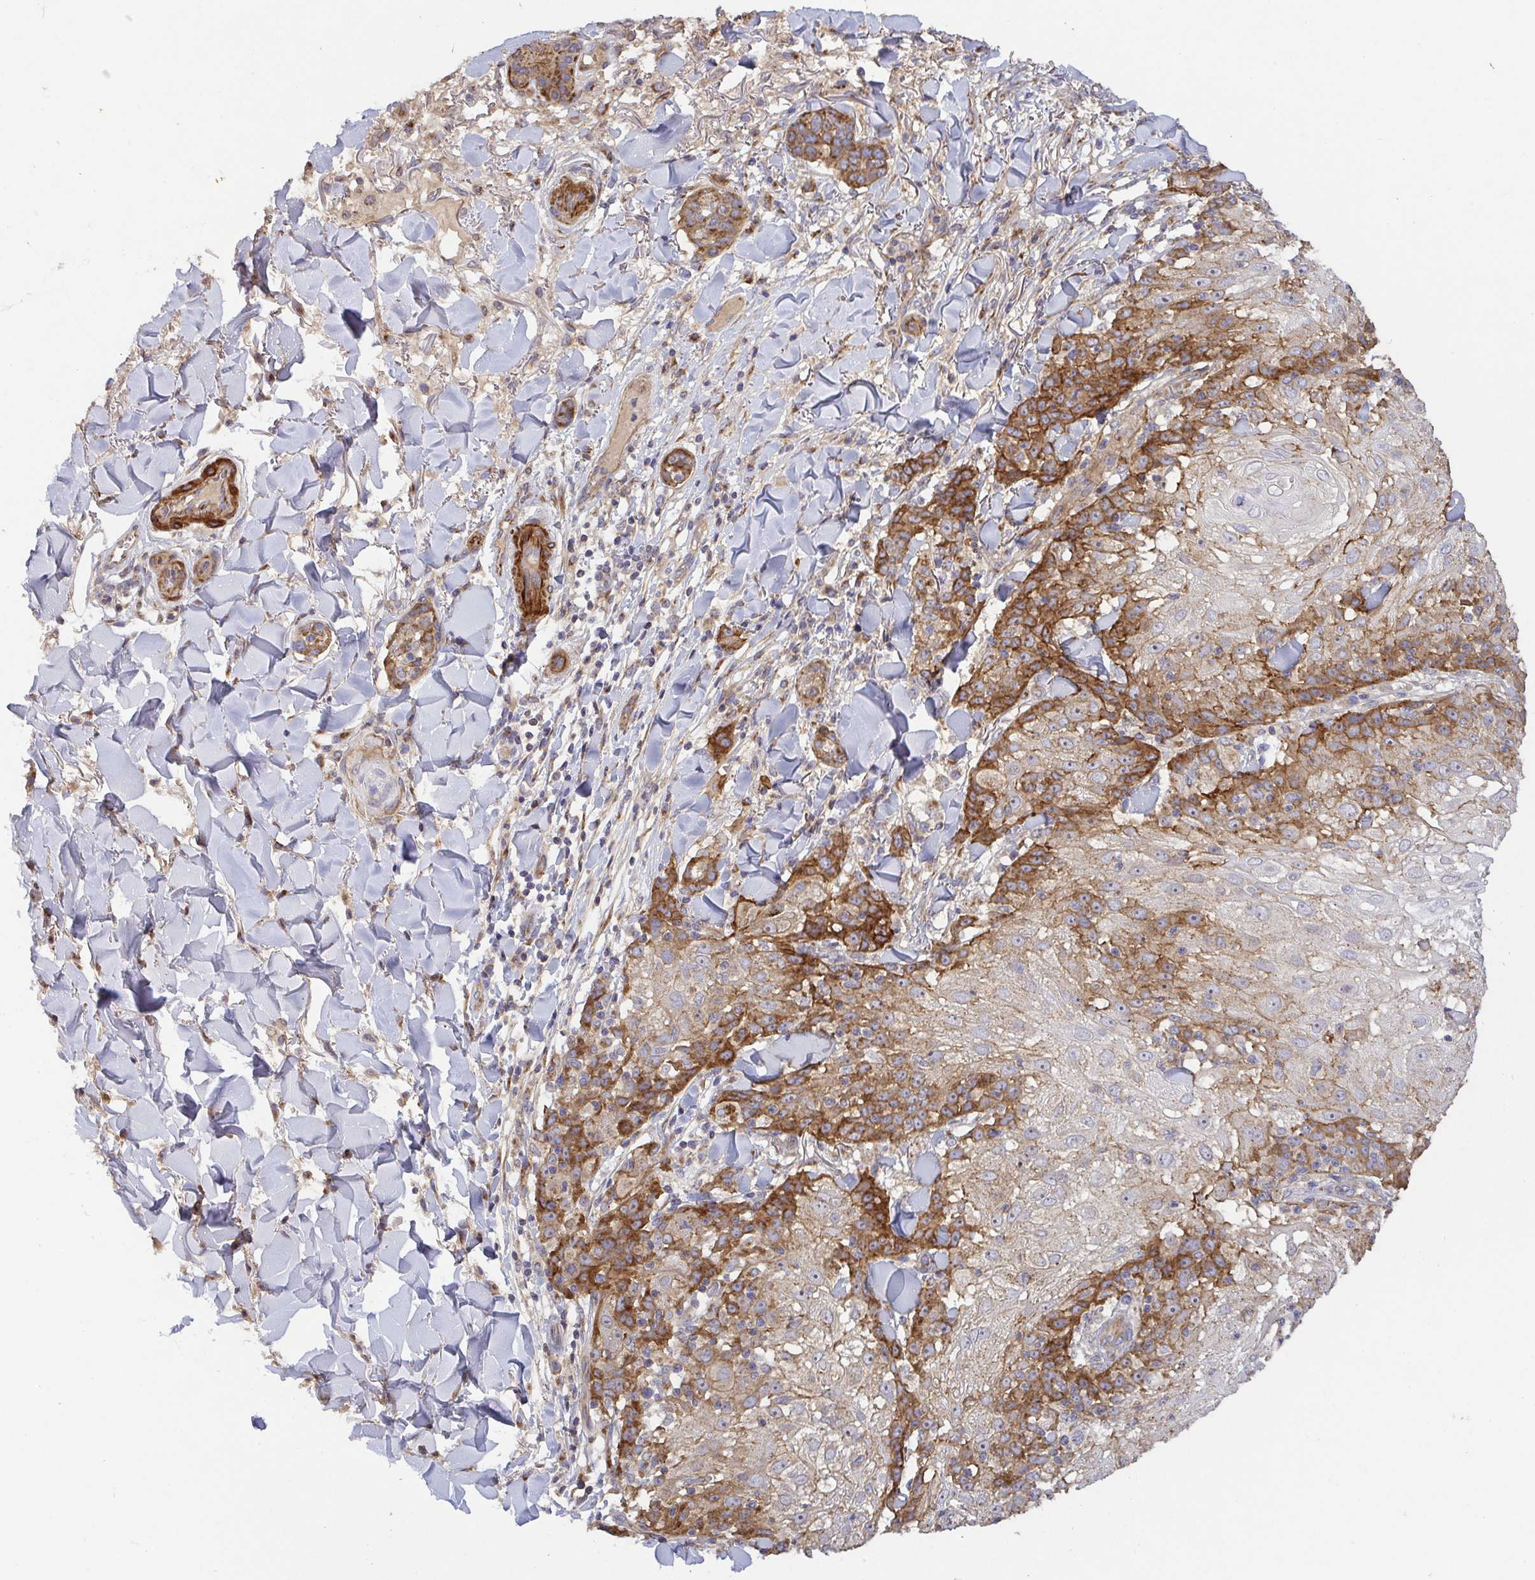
{"staining": {"intensity": "moderate", "quantity": "25%-75%", "location": "cytoplasmic/membranous"}, "tissue": "skin cancer", "cell_type": "Tumor cells", "image_type": "cancer", "snomed": [{"axis": "morphology", "description": "Normal tissue, NOS"}, {"axis": "morphology", "description": "Squamous cell carcinoma, NOS"}, {"axis": "topography", "description": "Skin"}], "caption": "Immunohistochemistry of human skin cancer (squamous cell carcinoma) displays medium levels of moderate cytoplasmic/membranous positivity in about 25%-75% of tumor cells.", "gene": "TM9SF4", "patient": {"sex": "female", "age": 83}}